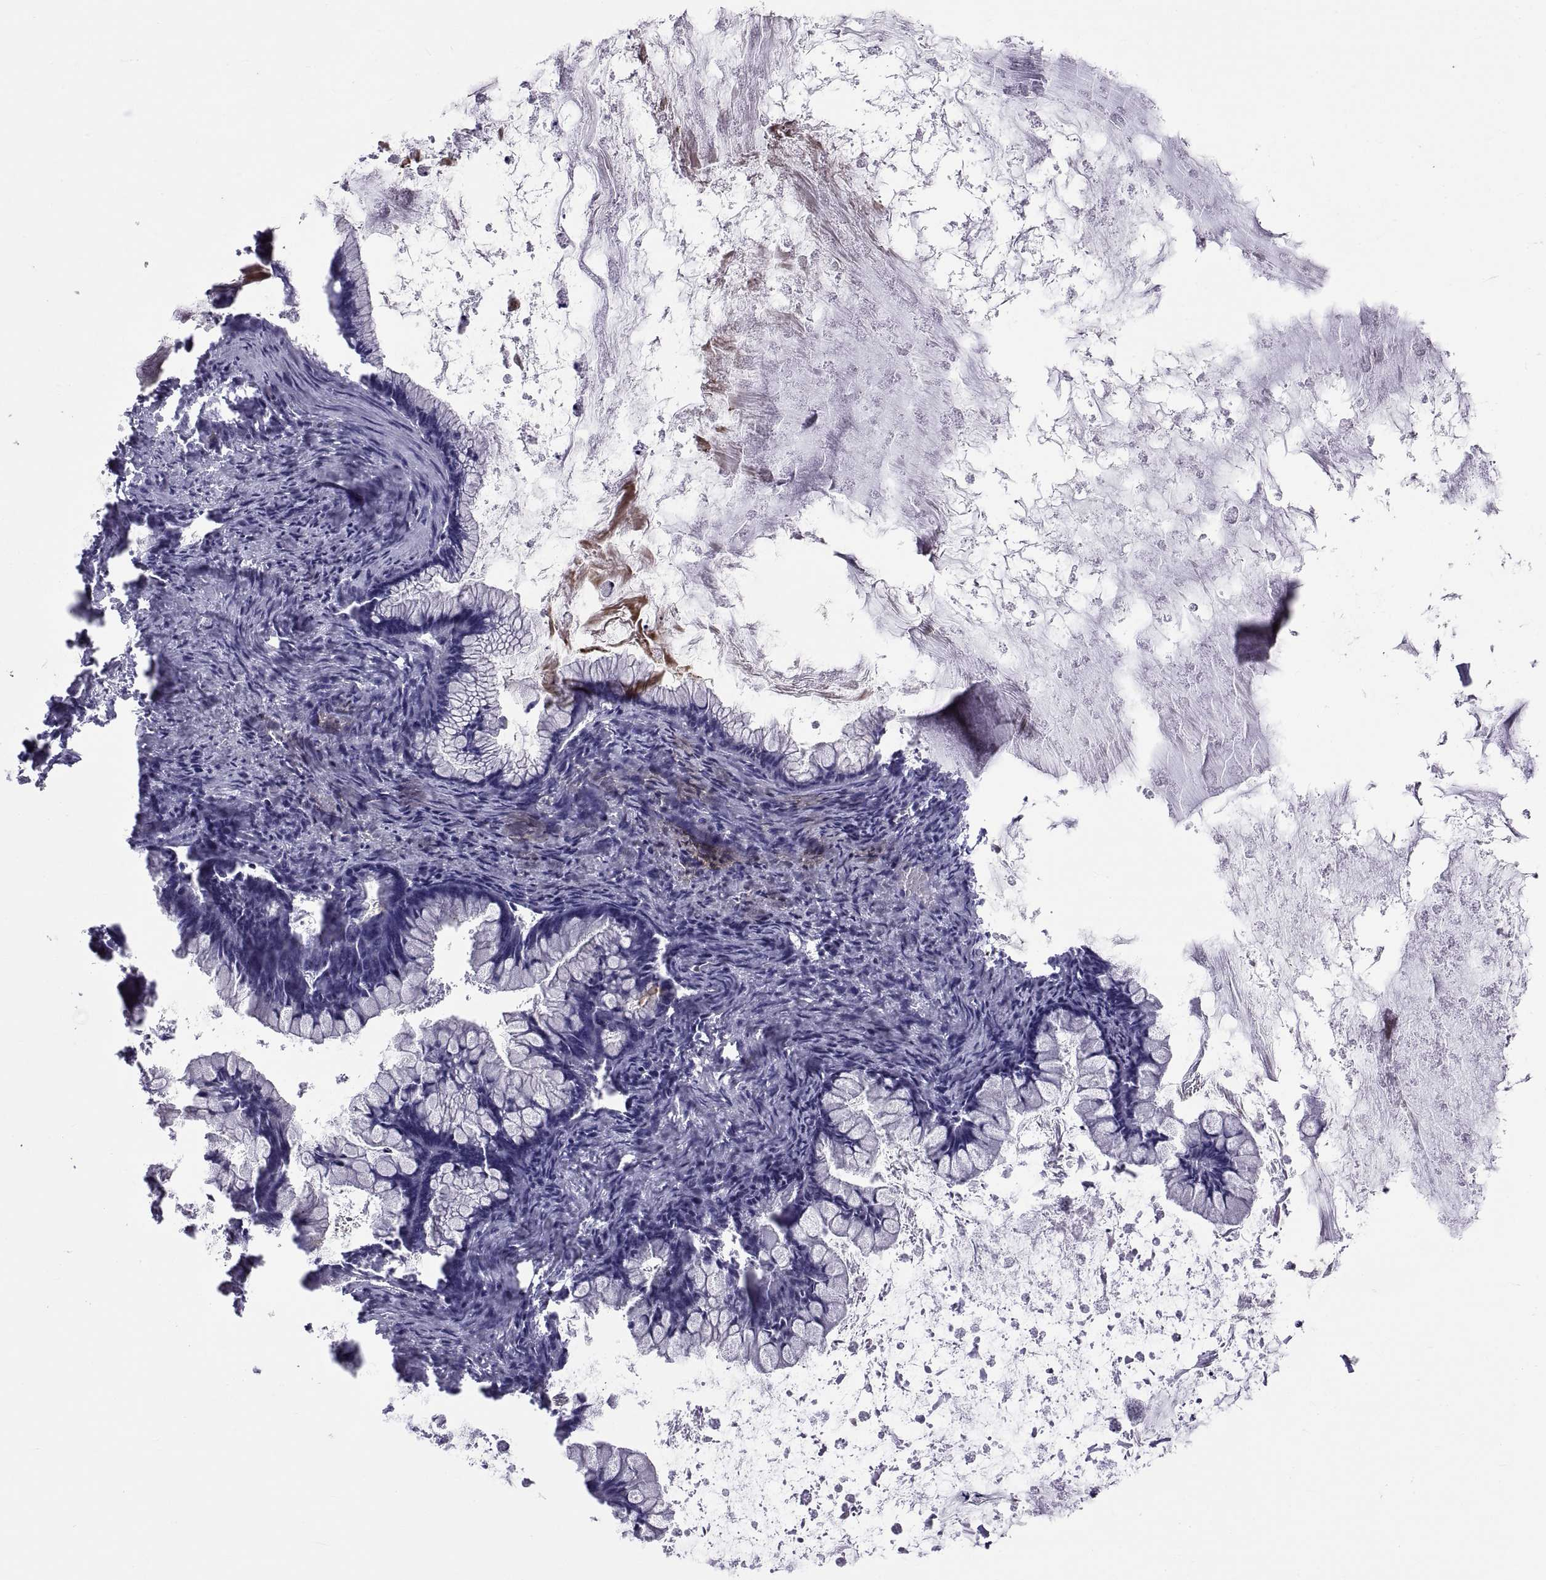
{"staining": {"intensity": "negative", "quantity": "none", "location": "none"}, "tissue": "ovarian cancer", "cell_type": "Tumor cells", "image_type": "cancer", "snomed": [{"axis": "morphology", "description": "Cystadenocarcinoma, mucinous, NOS"}, {"axis": "topography", "description": "Ovary"}], "caption": "This is a histopathology image of immunohistochemistry (IHC) staining of ovarian mucinous cystadenocarcinoma, which shows no expression in tumor cells. Brightfield microscopy of immunohistochemistry stained with DAB (3,3'-diaminobenzidine) (brown) and hematoxylin (blue), captured at high magnification.", "gene": "TGFBR3L", "patient": {"sex": "female", "age": 67}}